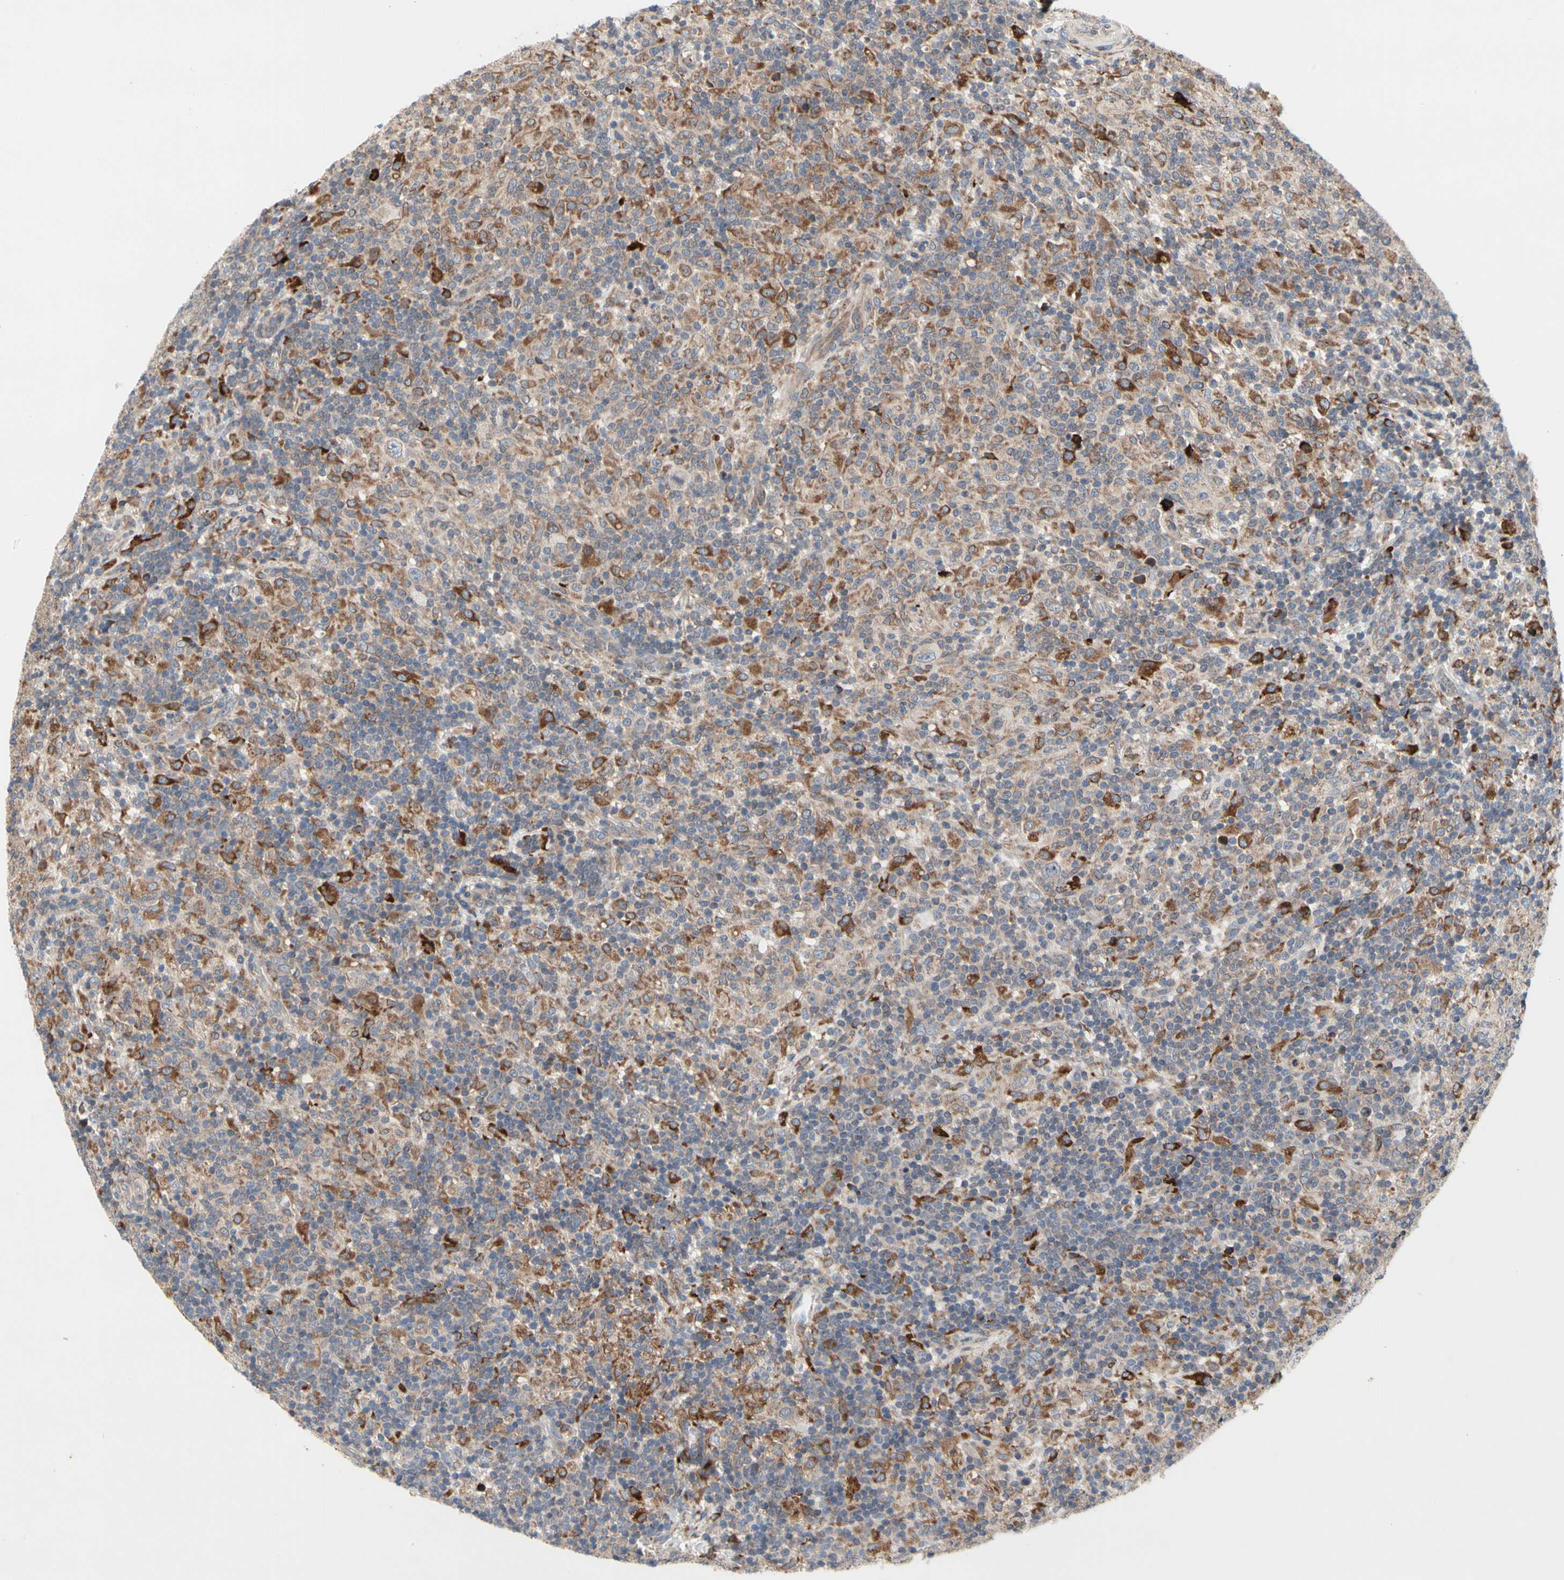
{"staining": {"intensity": "moderate", "quantity": "25%-75%", "location": "cytoplasmic/membranous"}, "tissue": "lymphoma", "cell_type": "Tumor cells", "image_type": "cancer", "snomed": [{"axis": "morphology", "description": "Hodgkin's disease, NOS"}, {"axis": "topography", "description": "Lymph node"}], "caption": "The image displays staining of lymphoma, revealing moderate cytoplasmic/membranous protein staining (brown color) within tumor cells. (Stains: DAB in brown, nuclei in blue, Microscopy: brightfield microscopy at high magnification).", "gene": "MMEL1", "patient": {"sex": "male", "age": 70}}